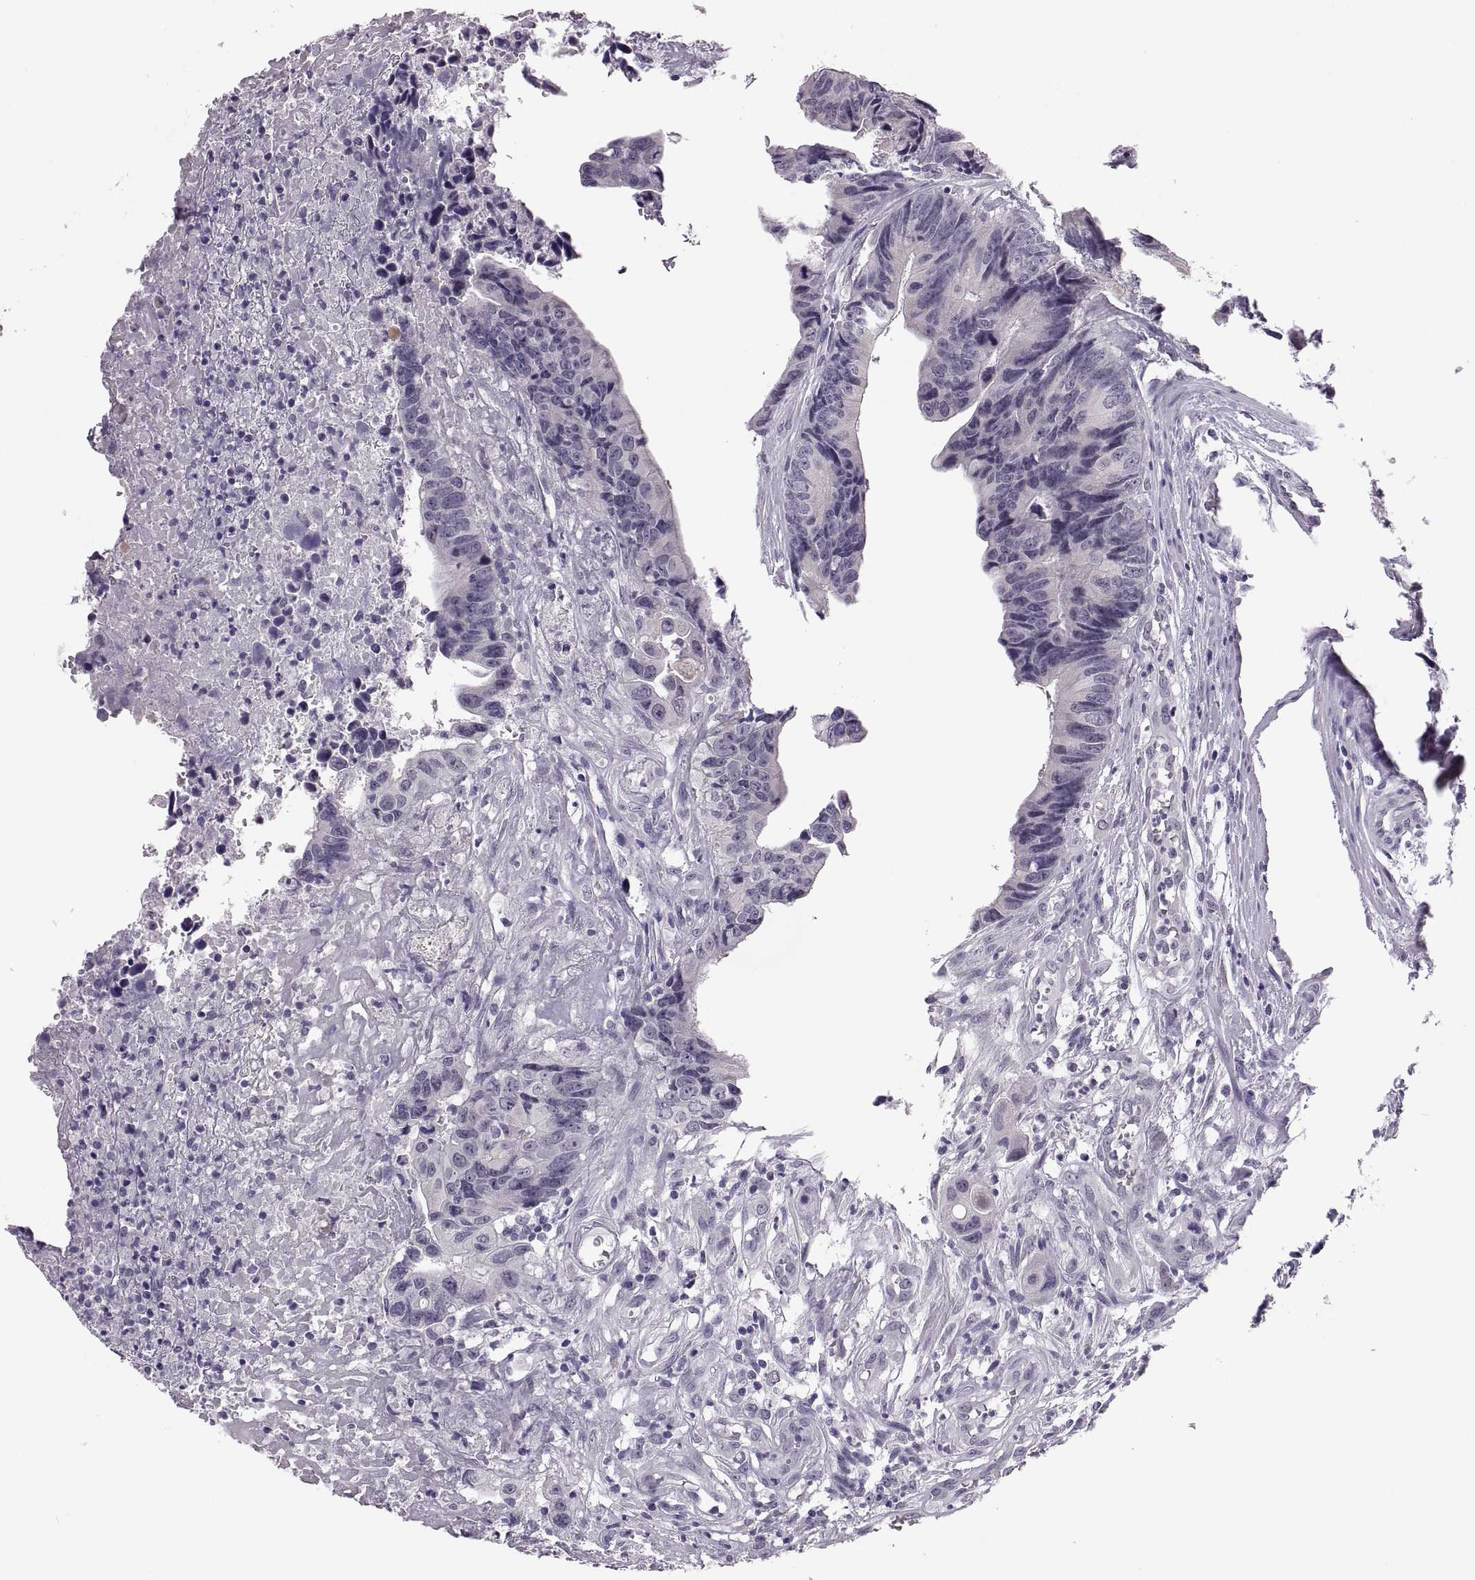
{"staining": {"intensity": "negative", "quantity": "none", "location": "none"}, "tissue": "colorectal cancer", "cell_type": "Tumor cells", "image_type": "cancer", "snomed": [{"axis": "morphology", "description": "Adenocarcinoma, NOS"}, {"axis": "topography", "description": "Colon"}], "caption": "Tumor cells show no significant positivity in adenocarcinoma (colorectal). (Stains: DAB (3,3'-diaminobenzidine) immunohistochemistry (IHC) with hematoxylin counter stain, Microscopy: brightfield microscopy at high magnification).", "gene": "ADH6", "patient": {"sex": "female", "age": 87}}